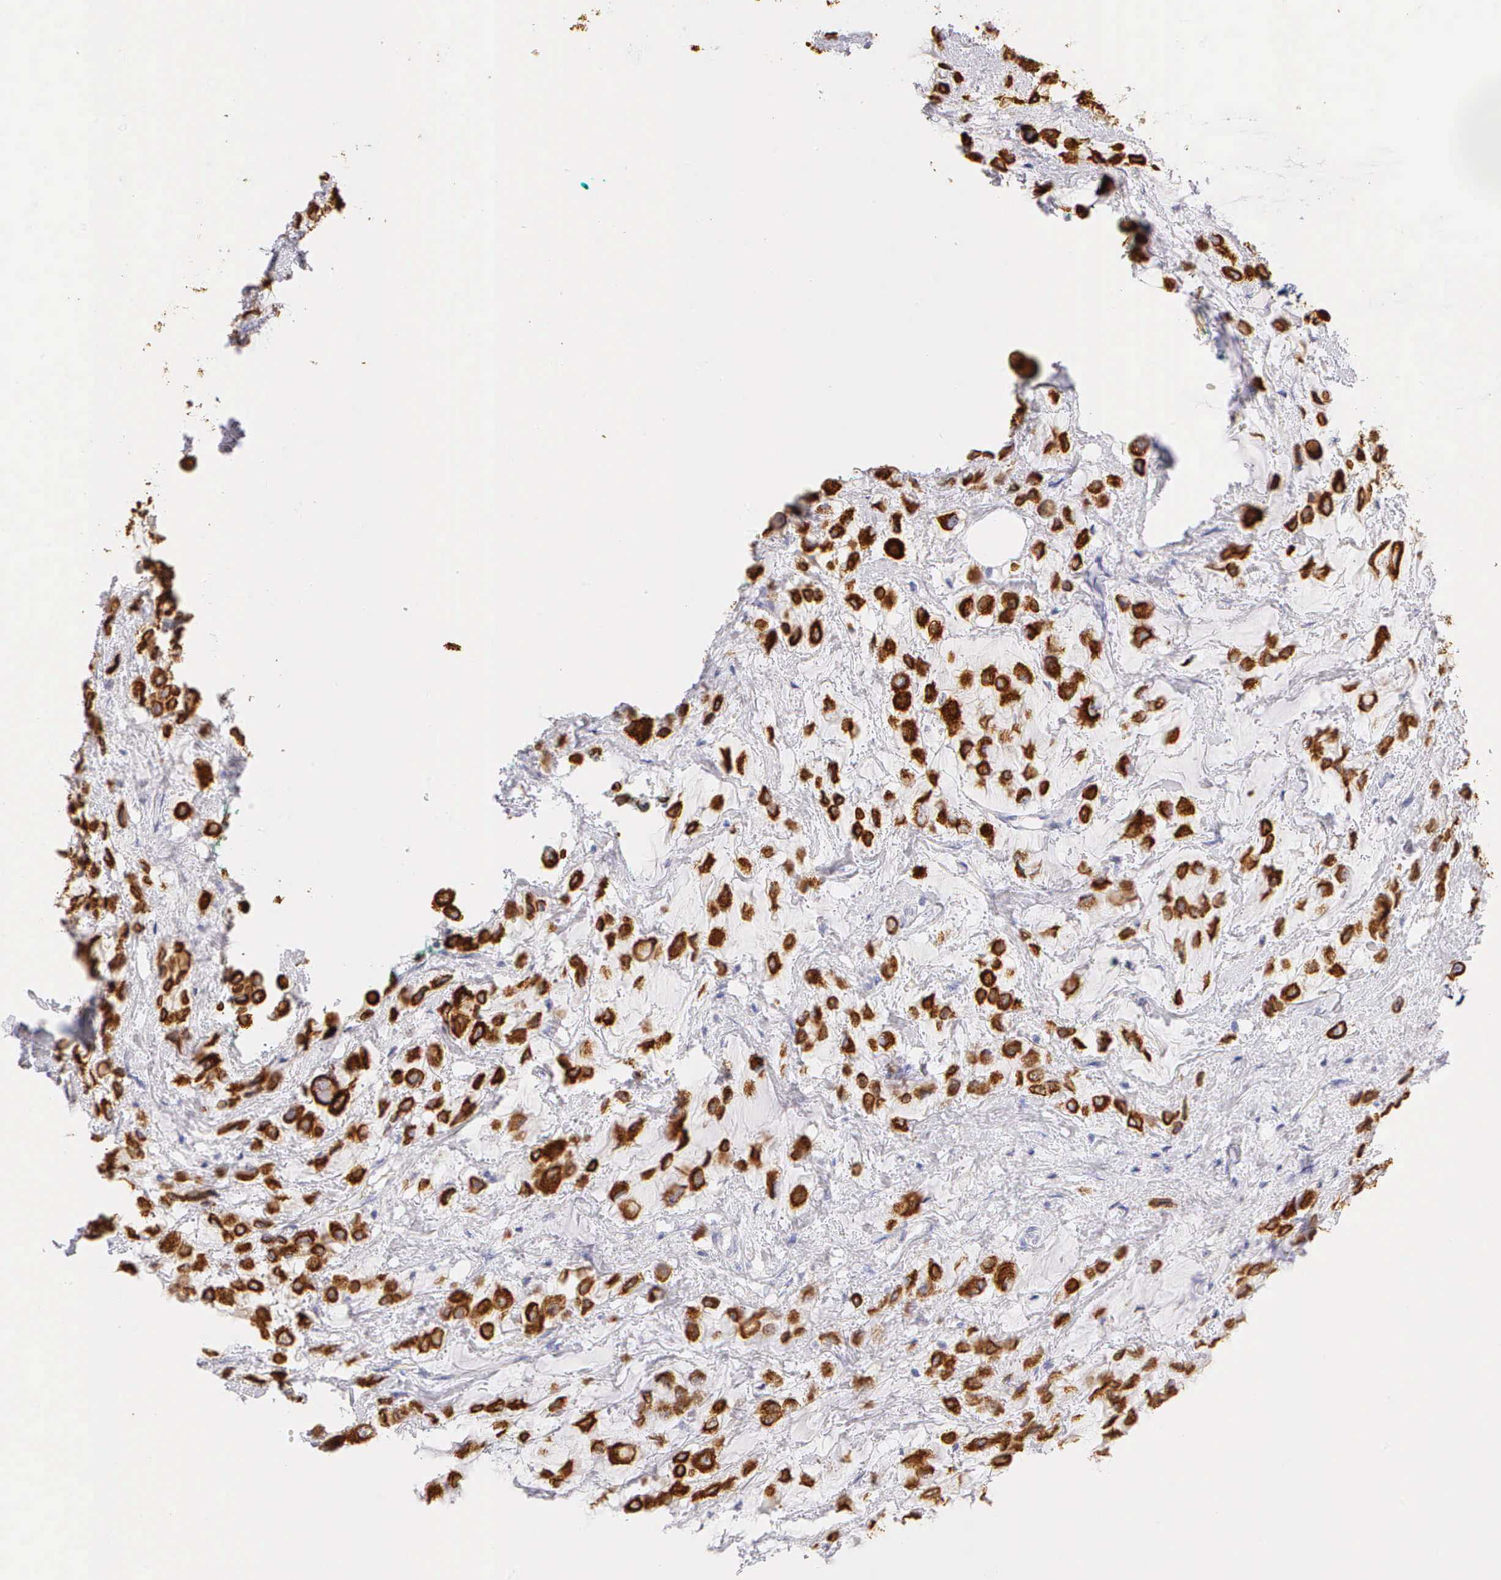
{"staining": {"intensity": "strong", "quantity": ">75%", "location": "cytoplasmic/membranous"}, "tissue": "breast cancer", "cell_type": "Tumor cells", "image_type": "cancer", "snomed": [{"axis": "morphology", "description": "Lobular carcinoma"}, {"axis": "topography", "description": "Breast"}], "caption": "A histopathology image of human breast lobular carcinoma stained for a protein displays strong cytoplasmic/membranous brown staining in tumor cells.", "gene": "KRT17", "patient": {"sex": "female", "age": 85}}